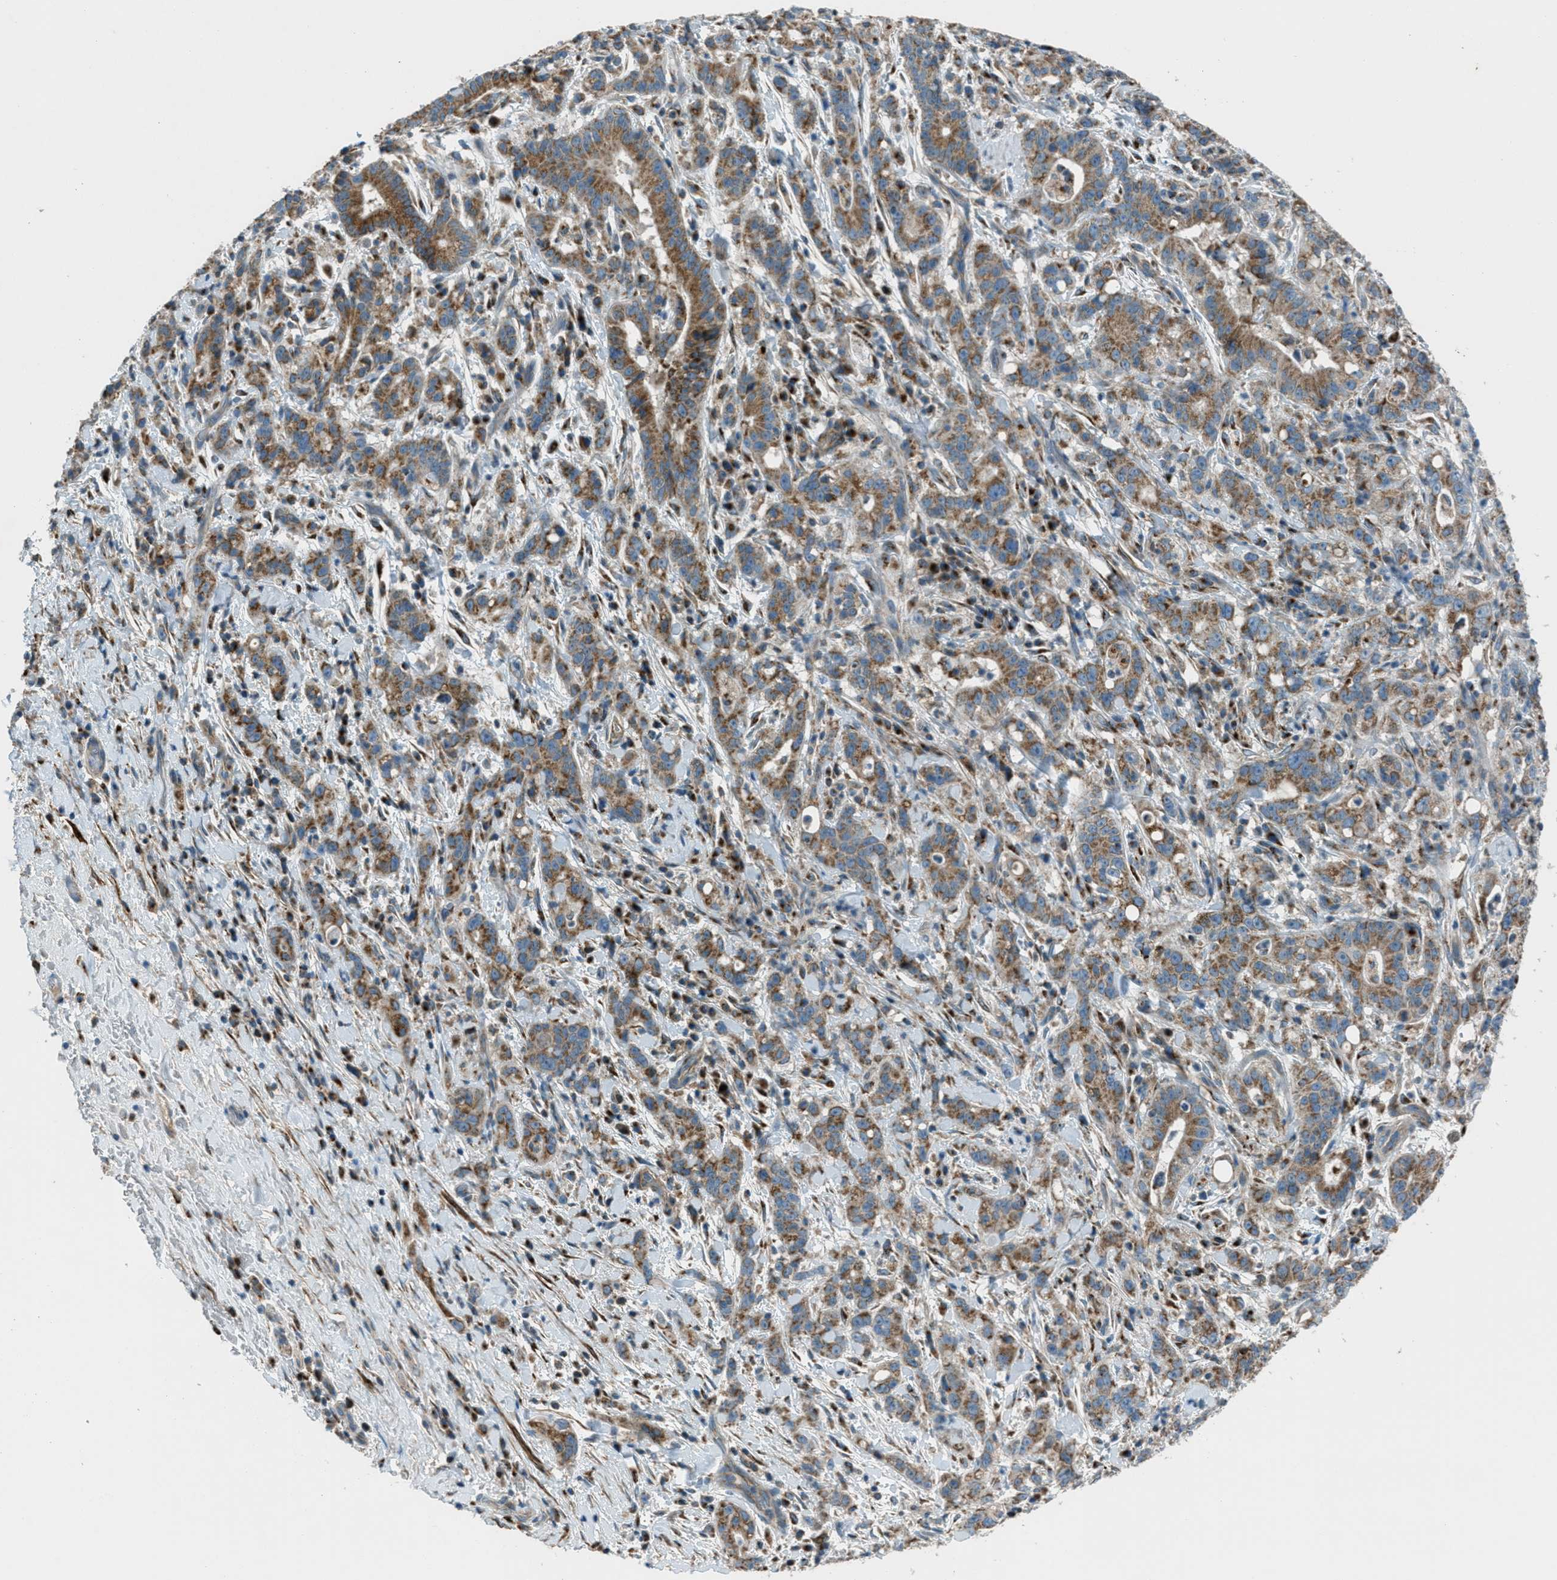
{"staining": {"intensity": "moderate", "quantity": ">75%", "location": "cytoplasmic/membranous"}, "tissue": "liver cancer", "cell_type": "Tumor cells", "image_type": "cancer", "snomed": [{"axis": "morphology", "description": "Cholangiocarcinoma"}, {"axis": "topography", "description": "Liver"}], "caption": "The image displays a brown stain indicating the presence of a protein in the cytoplasmic/membranous of tumor cells in cholangiocarcinoma (liver).", "gene": "BCKDK", "patient": {"sex": "female", "age": 38}}